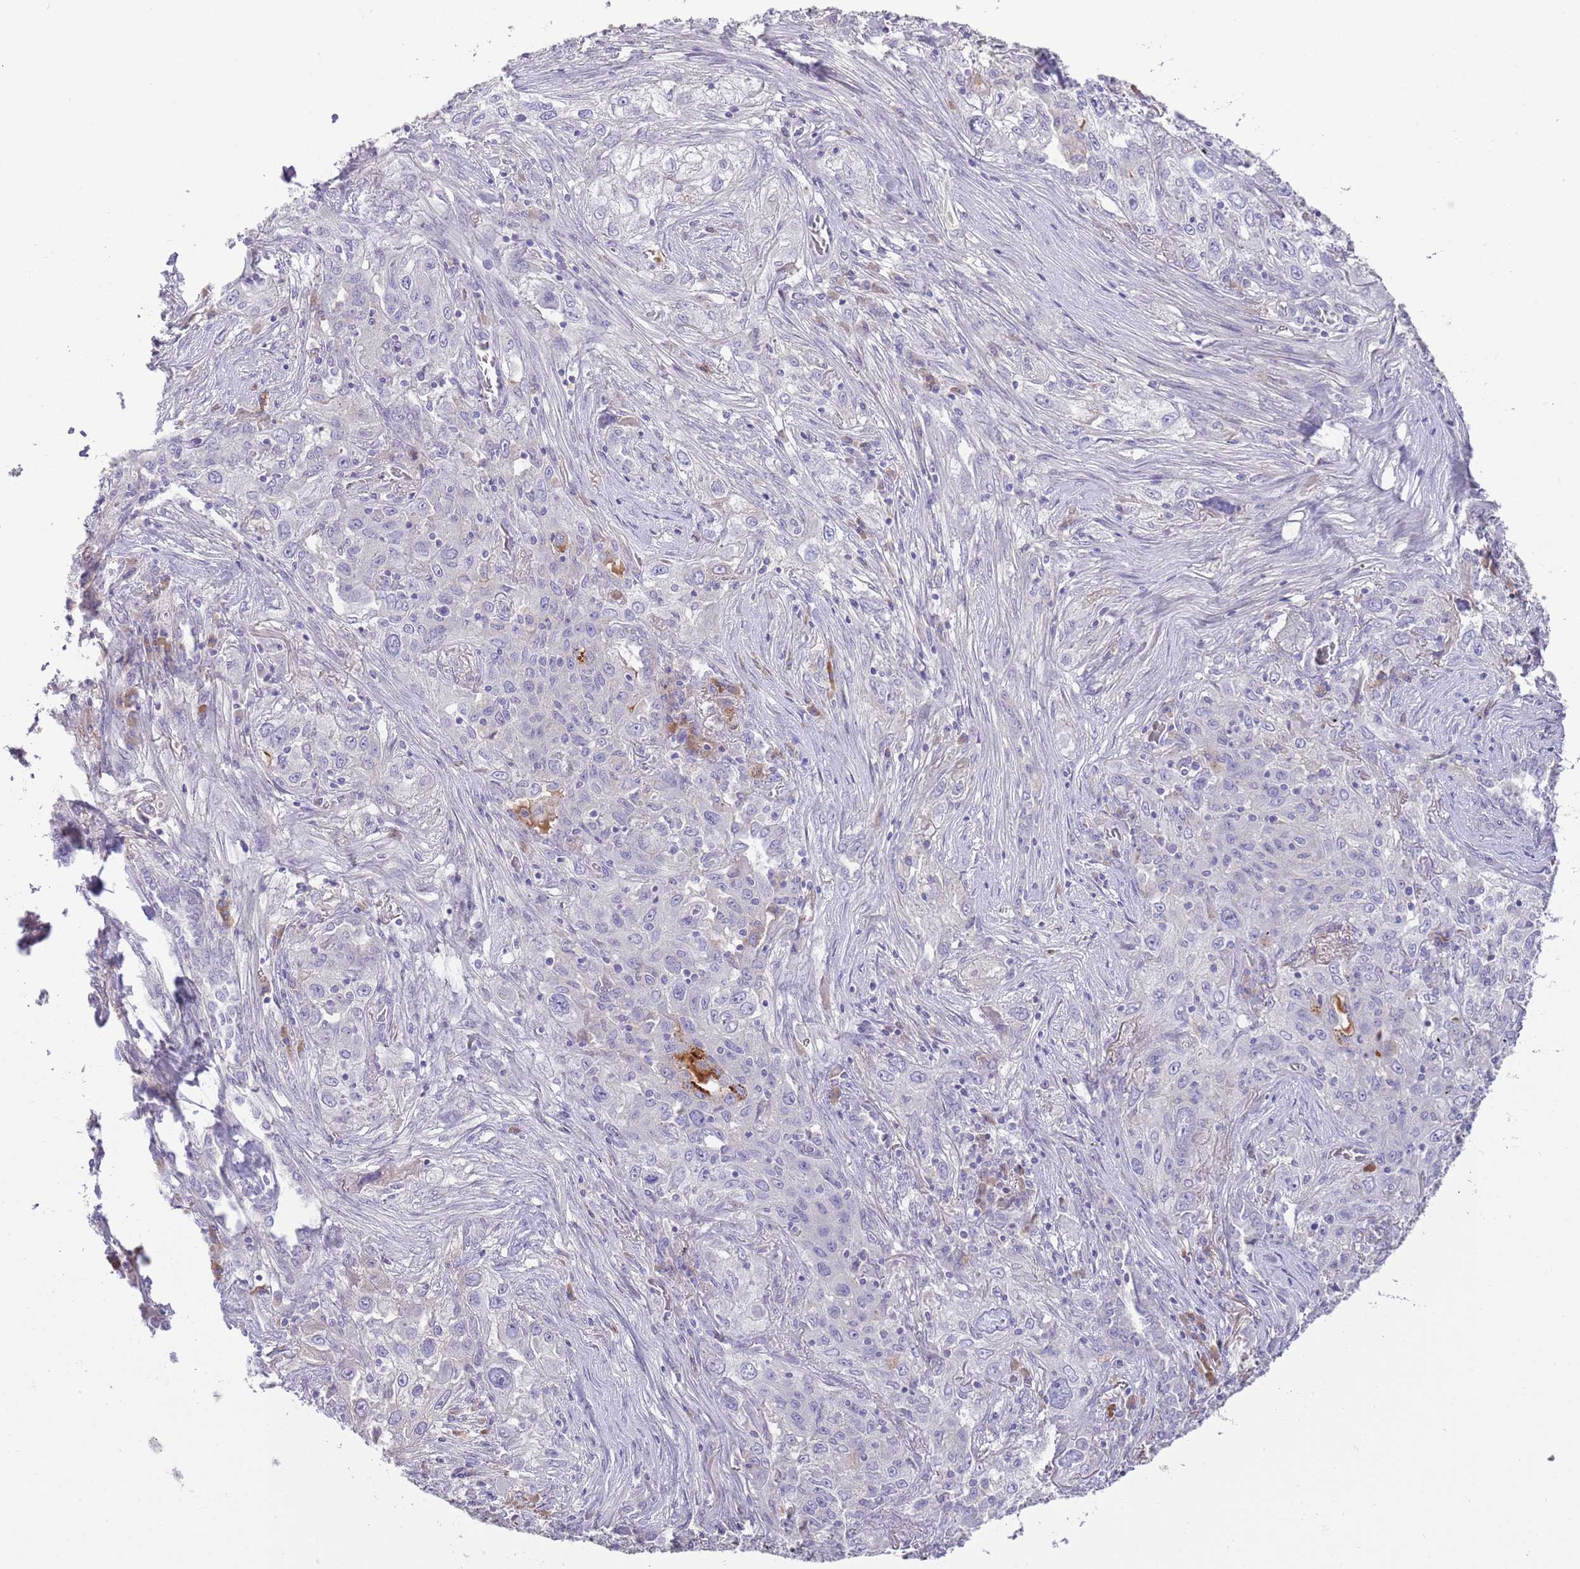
{"staining": {"intensity": "negative", "quantity": "none", "location": "none"}, "tissue": "lung cancer", "cell_type": "Tumor cells", "image_type": "cancer", "snomed": [{"axis": "morphology", "description": "Squamous cell carcinoma, NOS"}, {"axis": "topography", "description": "Lung"}], "caption": "This is an immunohistochemistry (IHC) photomicrograph of squamous cell carcinoma (lung). There is no staining in tumor cells.", "gene": "IGFL4", "patient": {"sex": "female", "age": 69}}